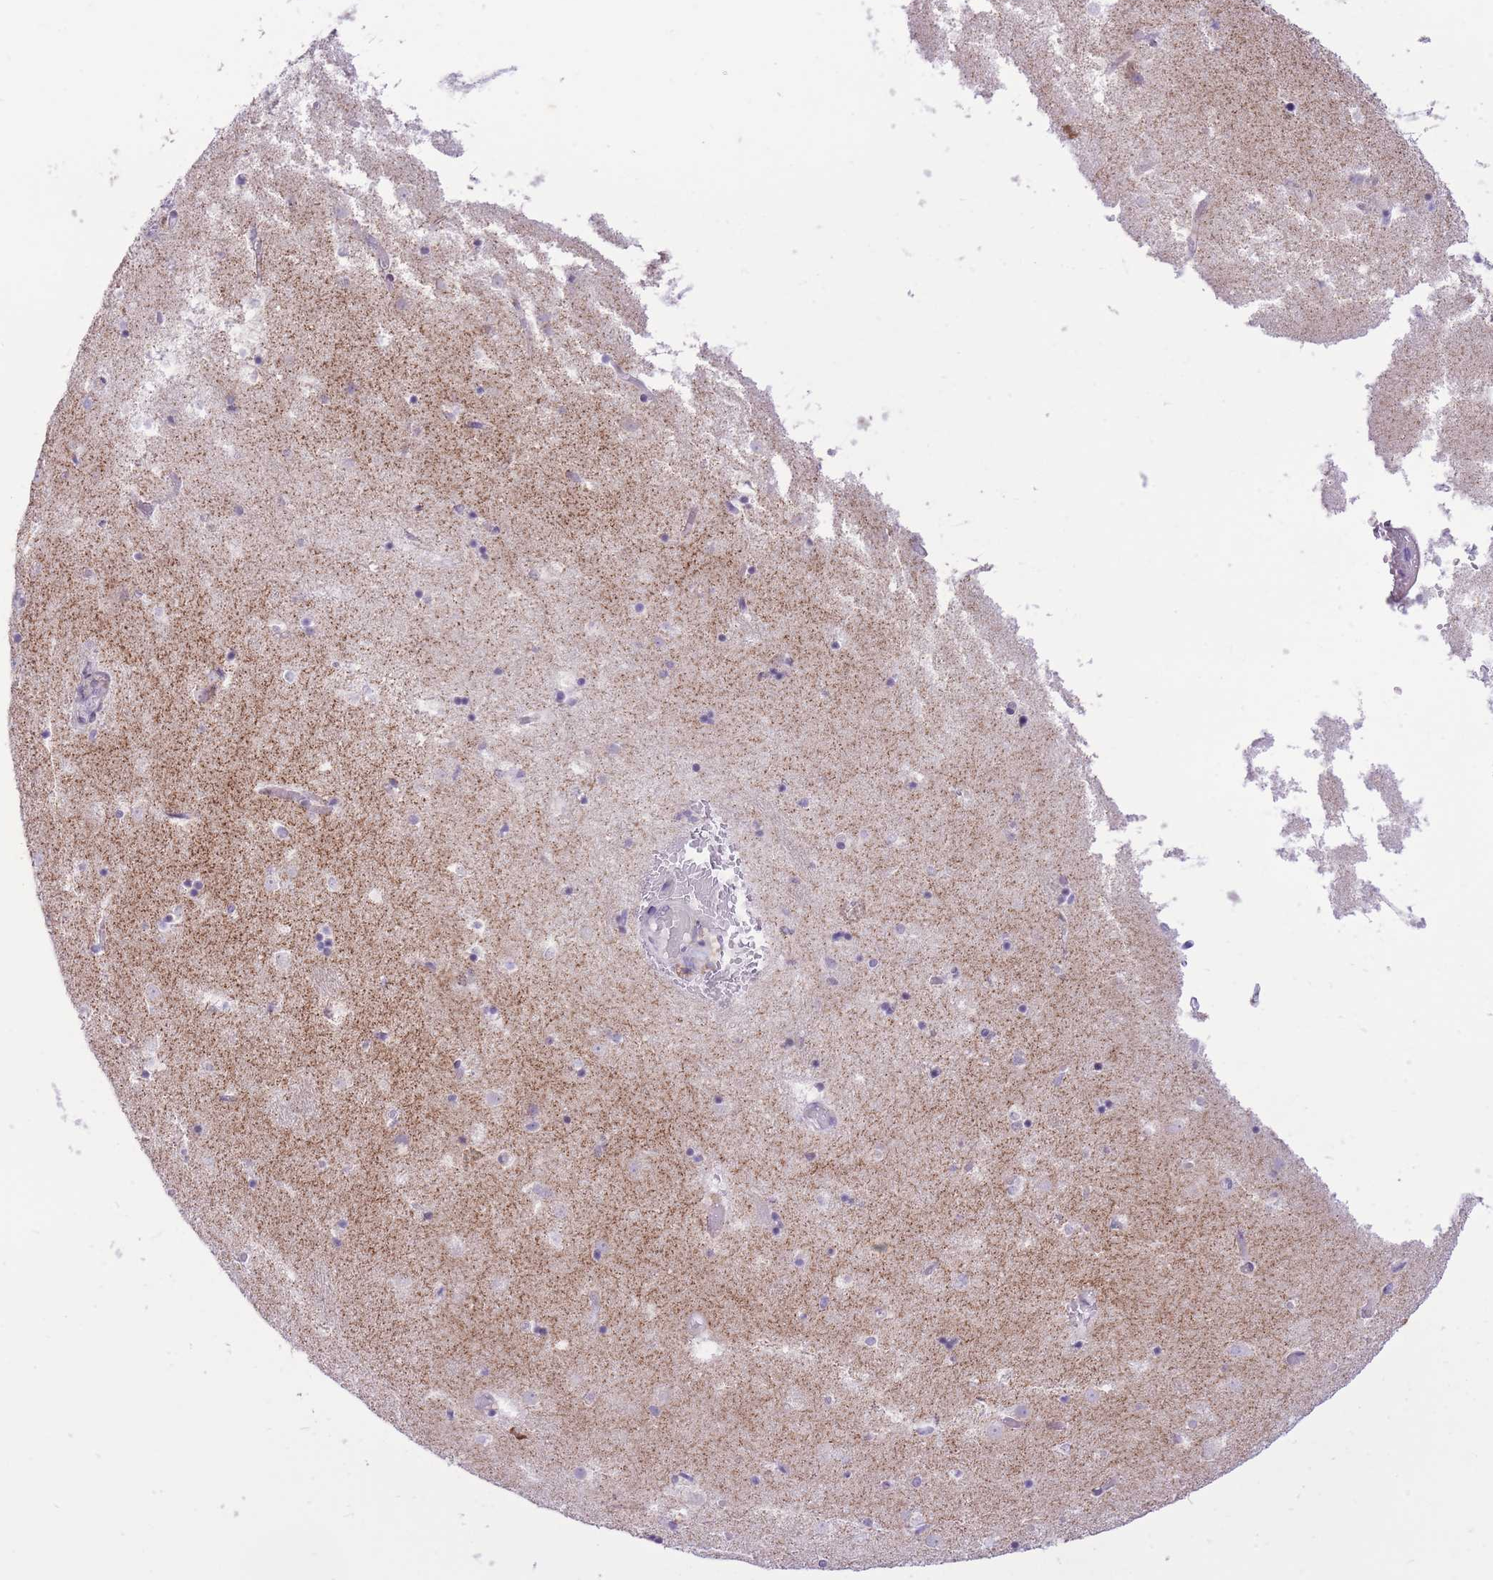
{"staining": {"intensity": "negative", "quantity": "none", "location": "none"}, "tissue": "caudate", "cell_type": "Glial cells", "image_type": "normal", "snomed": [{"axis": "morphology", "description": "Normal tissue, NOS"}, {"axis": "topography", "description": "Lateral ventricle wall"}], "caption": "IHC of normal human caudate reveals no staining in glial cells.", "gene": "DENND2D", "patient": {"sex": "female", "age": 52}}